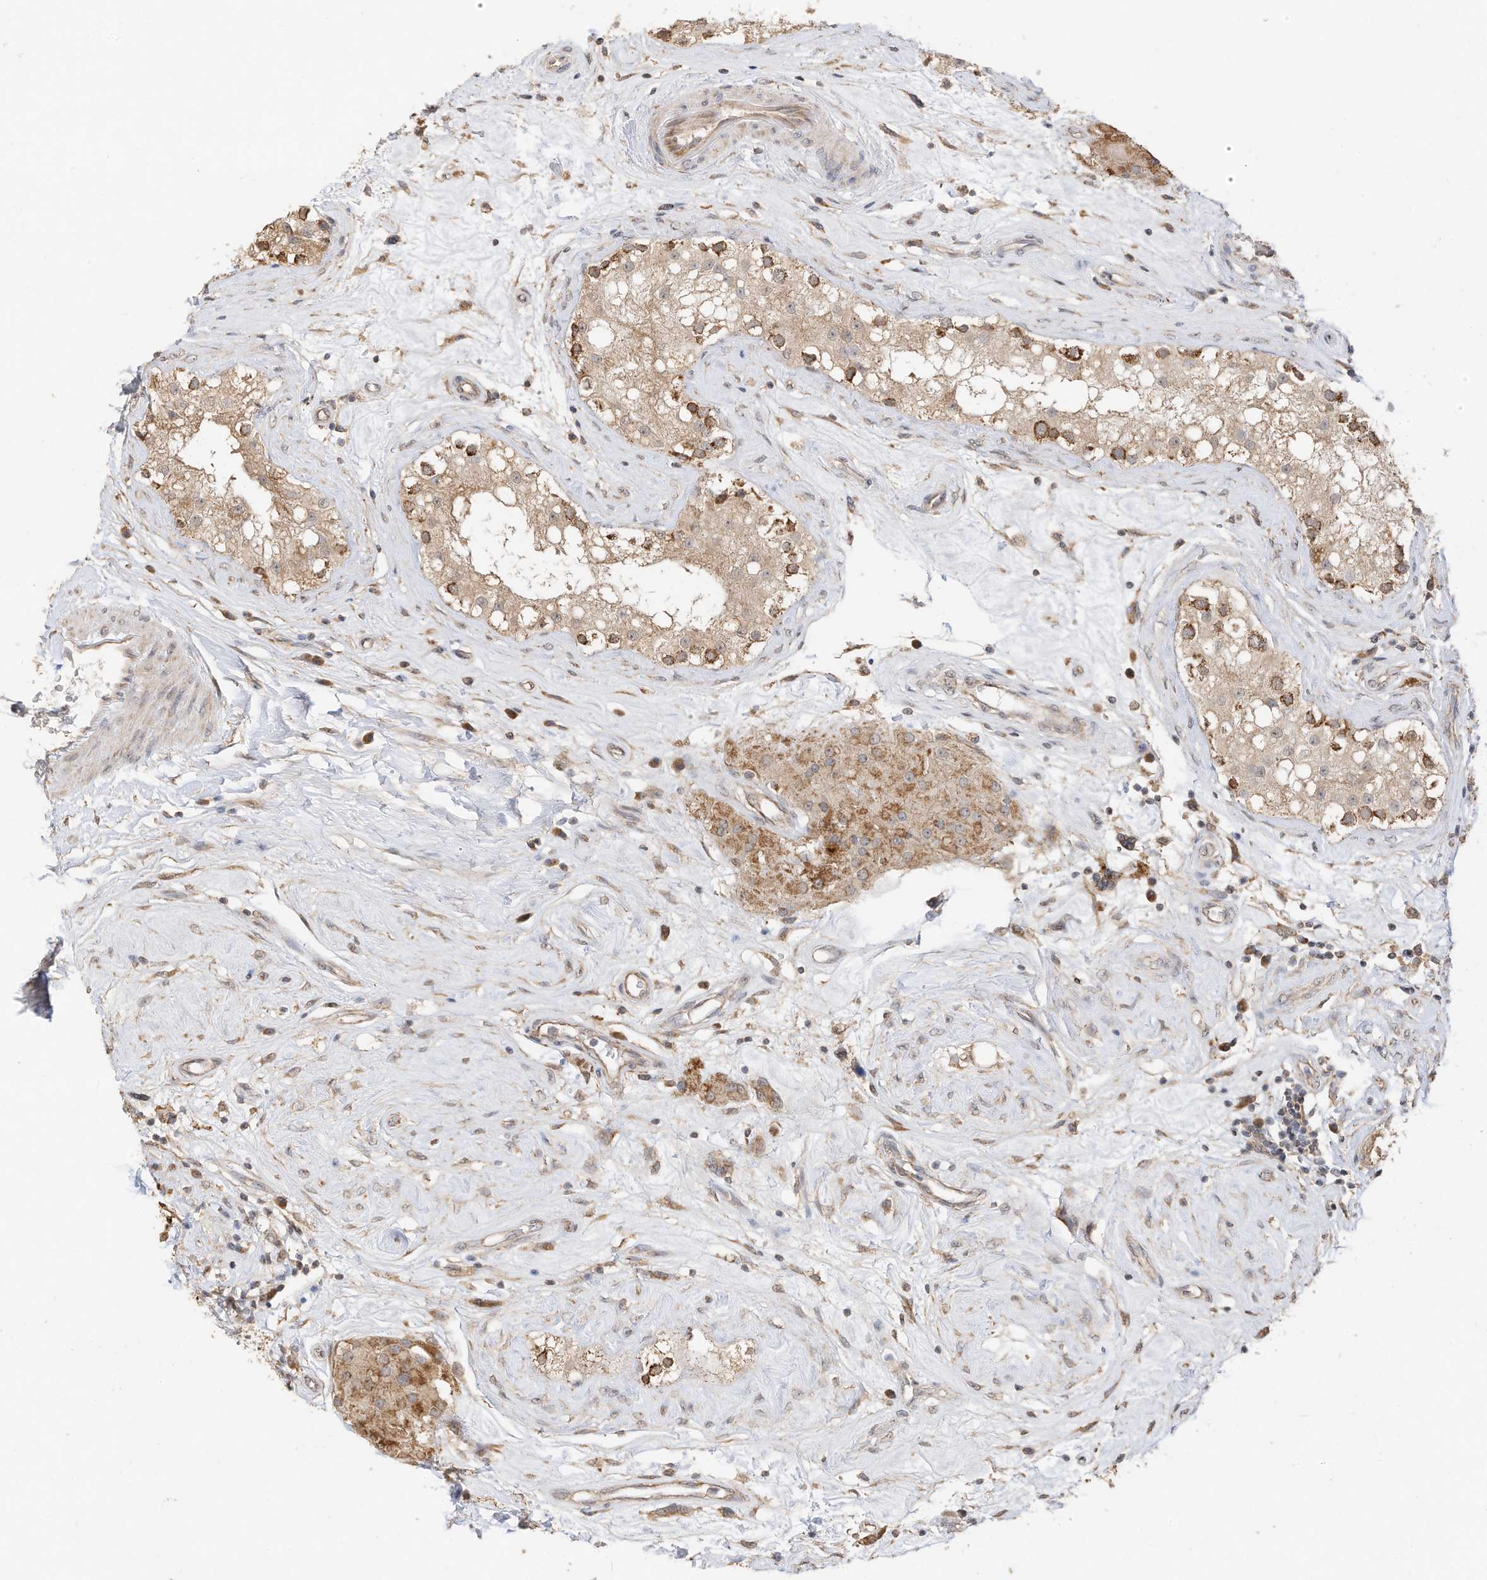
{"staining": {"intensity": "strong", "quantity": "<25%", "location": "cytoplasmic/membranous"}, "tissue": "testis", "cell_type": "Cells in seminiferous ducts", "image_type": "normal", "snomed": [{"axis": "morphology", "description": "Normal tissue, NOS"}, {"axis": "topography", "description": "Testis"}], "caption": "Strong cytoplasmic/membranous expression is present in approximately <25% of cells in seminiferous ducts in unremarkable testis. (brown staining indicates protein expression, while blue staining denotes nuclei).", "gene": "CAGE1", "patient": {"sex": "male", "age": 84}}